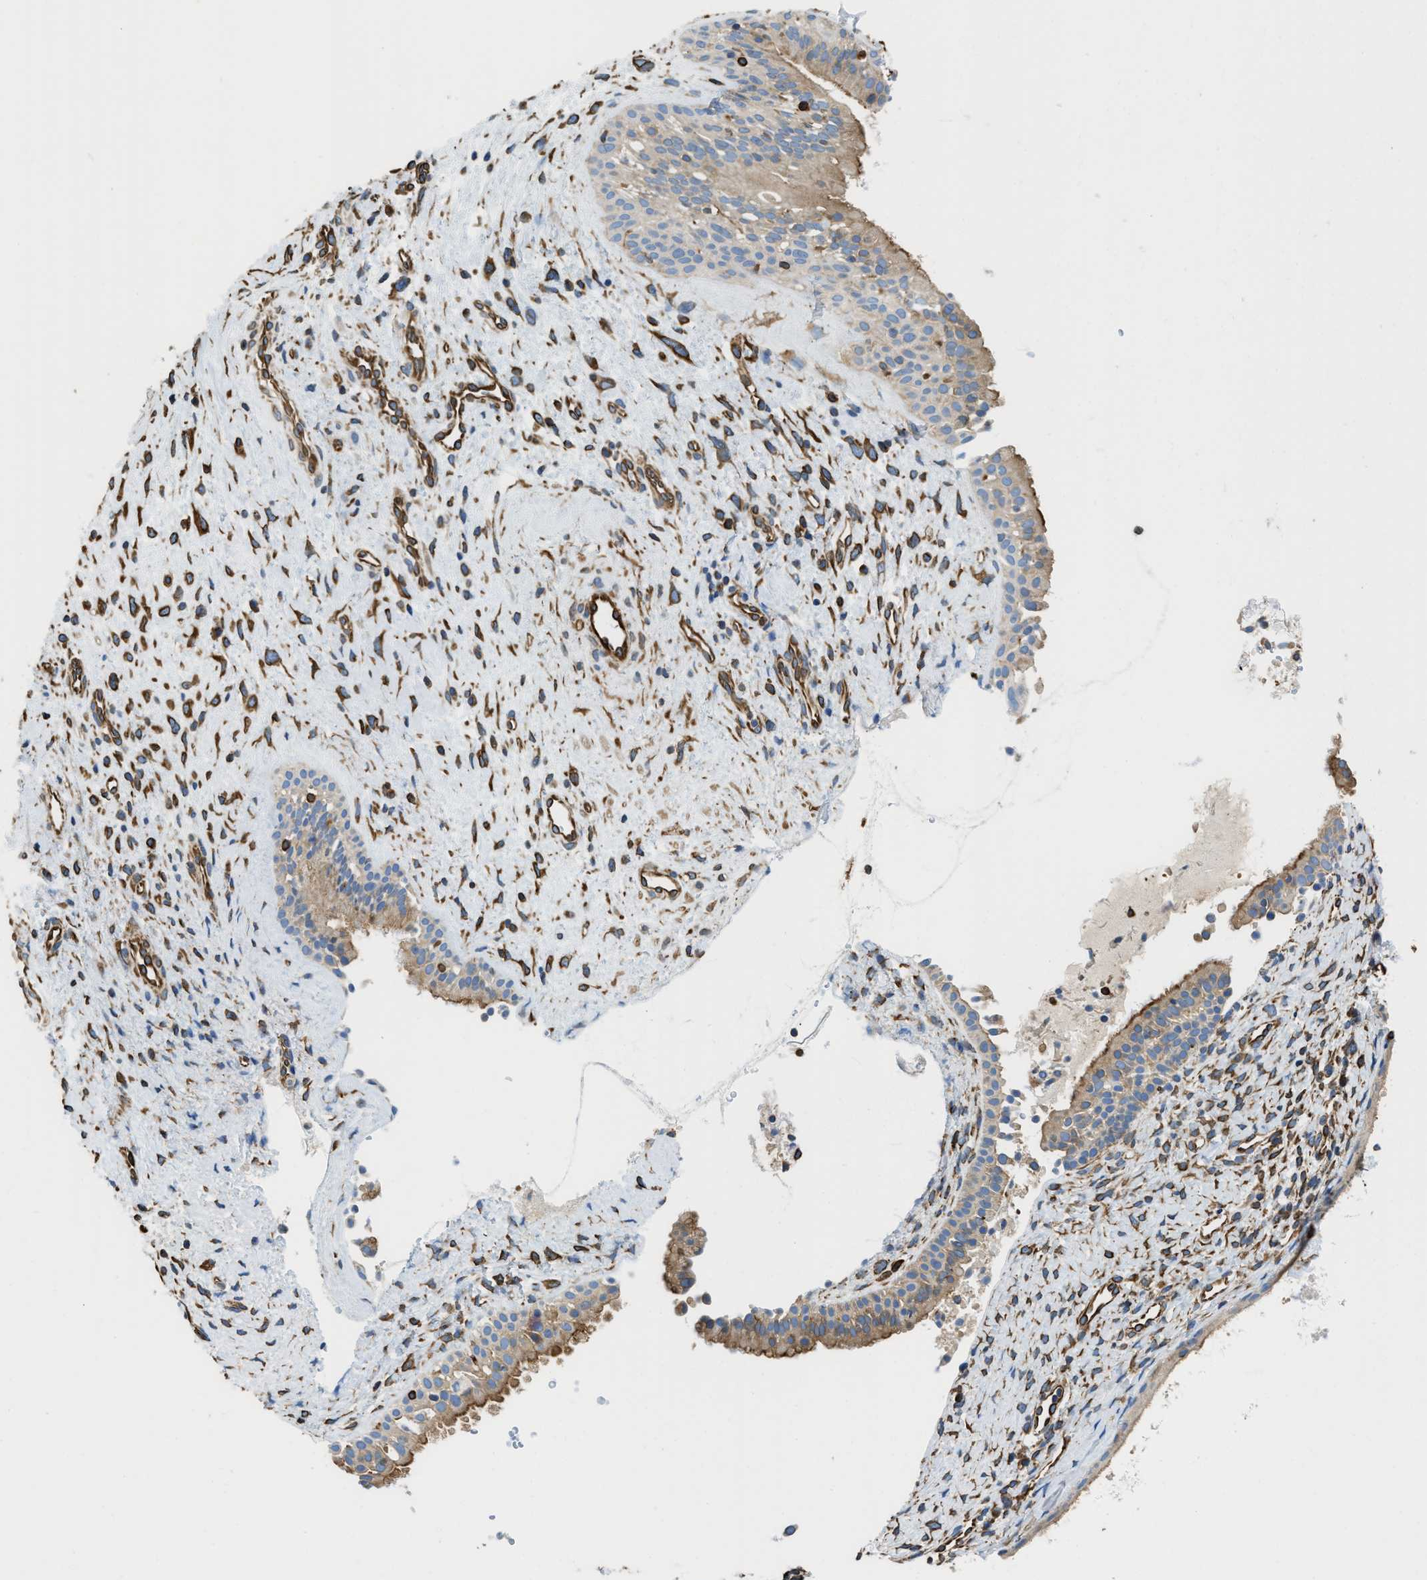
{"staining": {"intensity": "weak", "quantity": "25%-75%", "location": "cytoplasmic/membranous"}, "tissue": "nasopharynx", "cell_type": "Respiratory epithelial cells", "image_type": "normal", "snomed": [{"axis": "morphology", "description": "Normal tissue, NOS"}, {"axis": "topography", "description": "Nasopharynx"}], "caption": "Immunohistochemical staining of normal human nasopharynx reveals 25%-75% levels of weak cytoplasmic/membranous protein positivity in about 25%-75% of respiratory epithelial cells. (DAB (3,3'-diaminobenzidine) IHC with brightfield microscopy, high magnification).", "gene": "HSD17B12", "patient": {"sex": "male", "age": 22}}